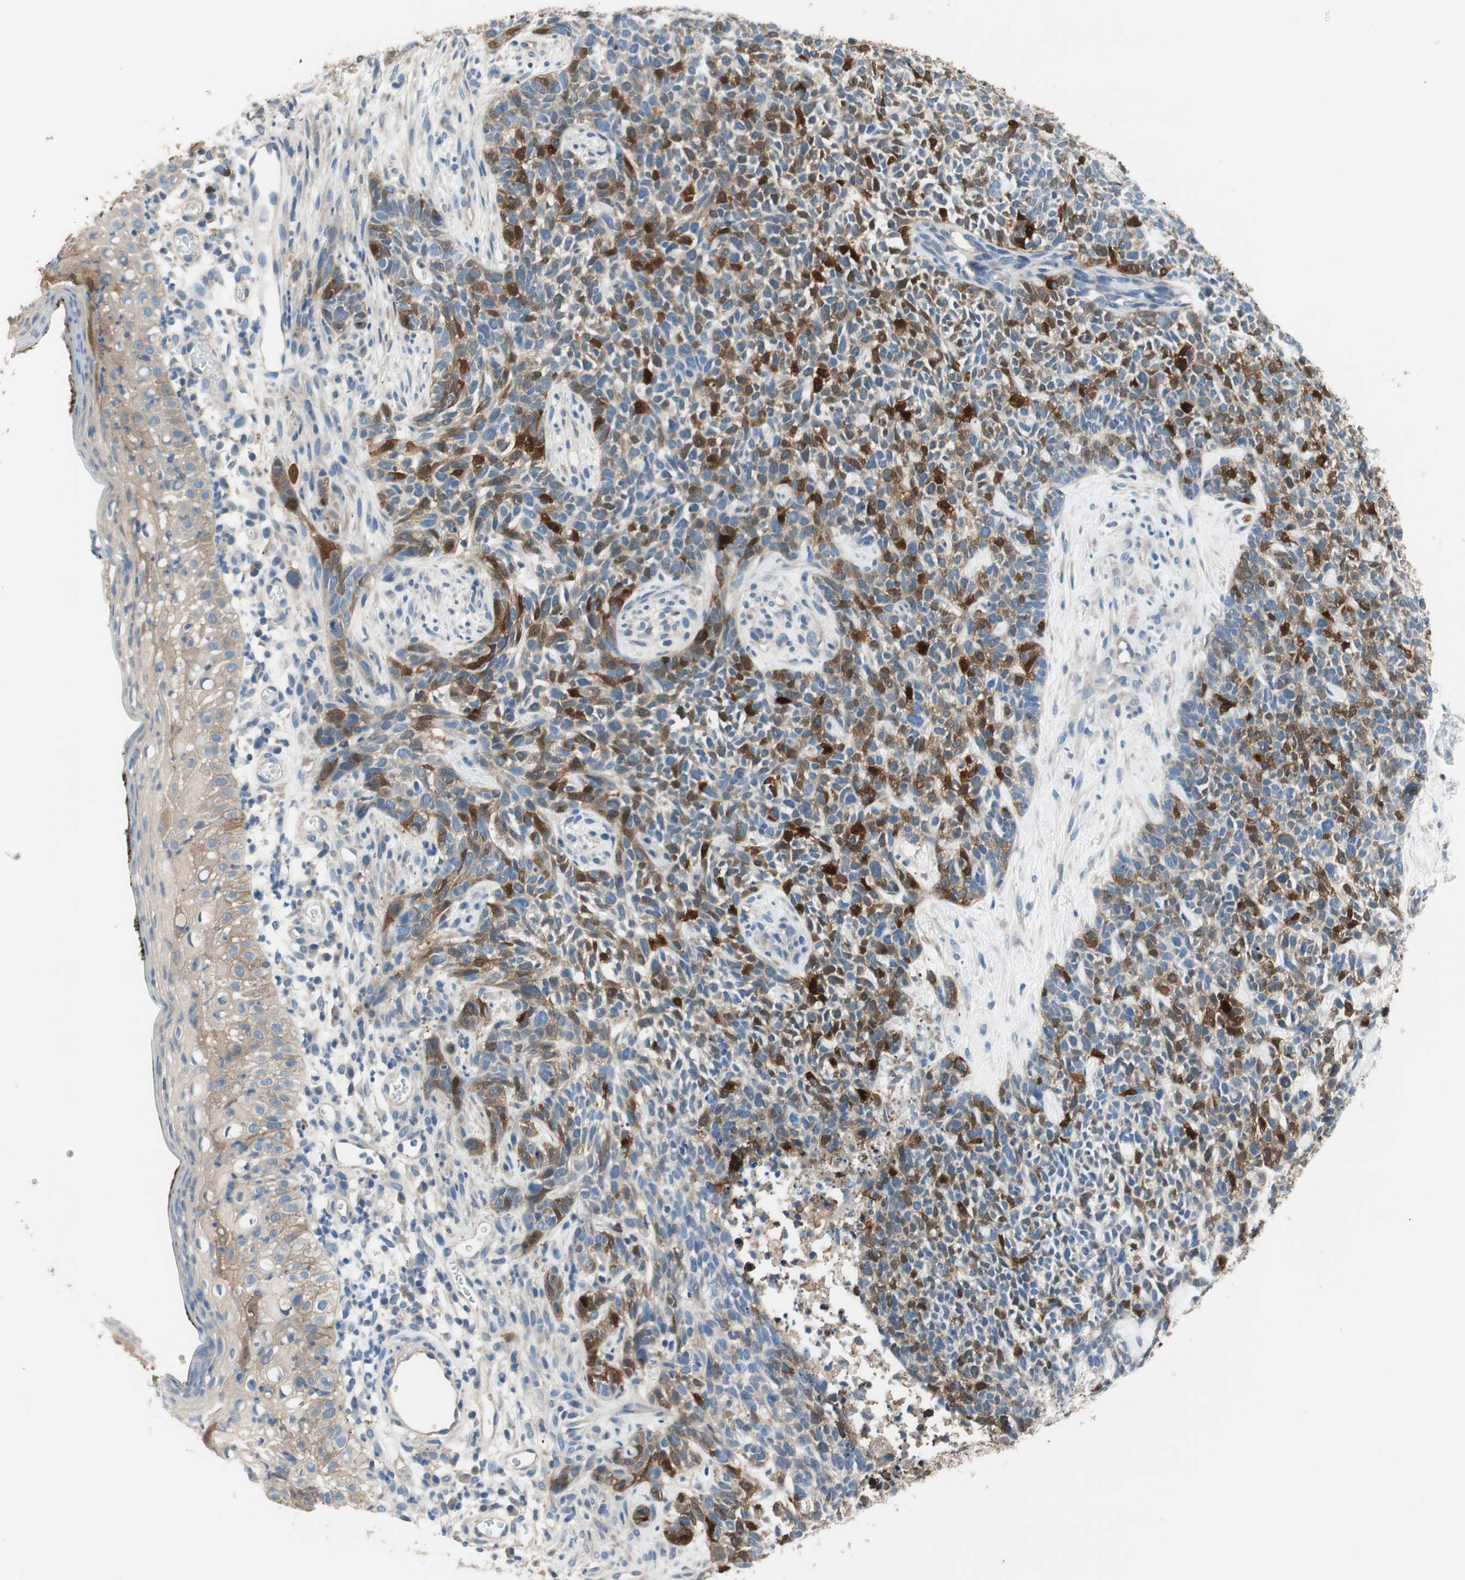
{"staining": {"intensity": "strong", "quantity": "25%-75%", "location": "cytoplasmic/membranous"}, "tissue": "skin cancer", "cell_type": "Tumor cells", "image_type": "cancer", "snomed": [{"axis": "morphology", "description": "Basal cell carcinoma"}, {"axis": "topography", "description": "Skin"}], "caption": "This is an image of IHC staining of basal cell carcinoma (skin), which shows strong staining in the cytoplasmic/membranous of tumor cells.", "gene": "CALML3", "patient": {"sex": "female", "age": 84}}